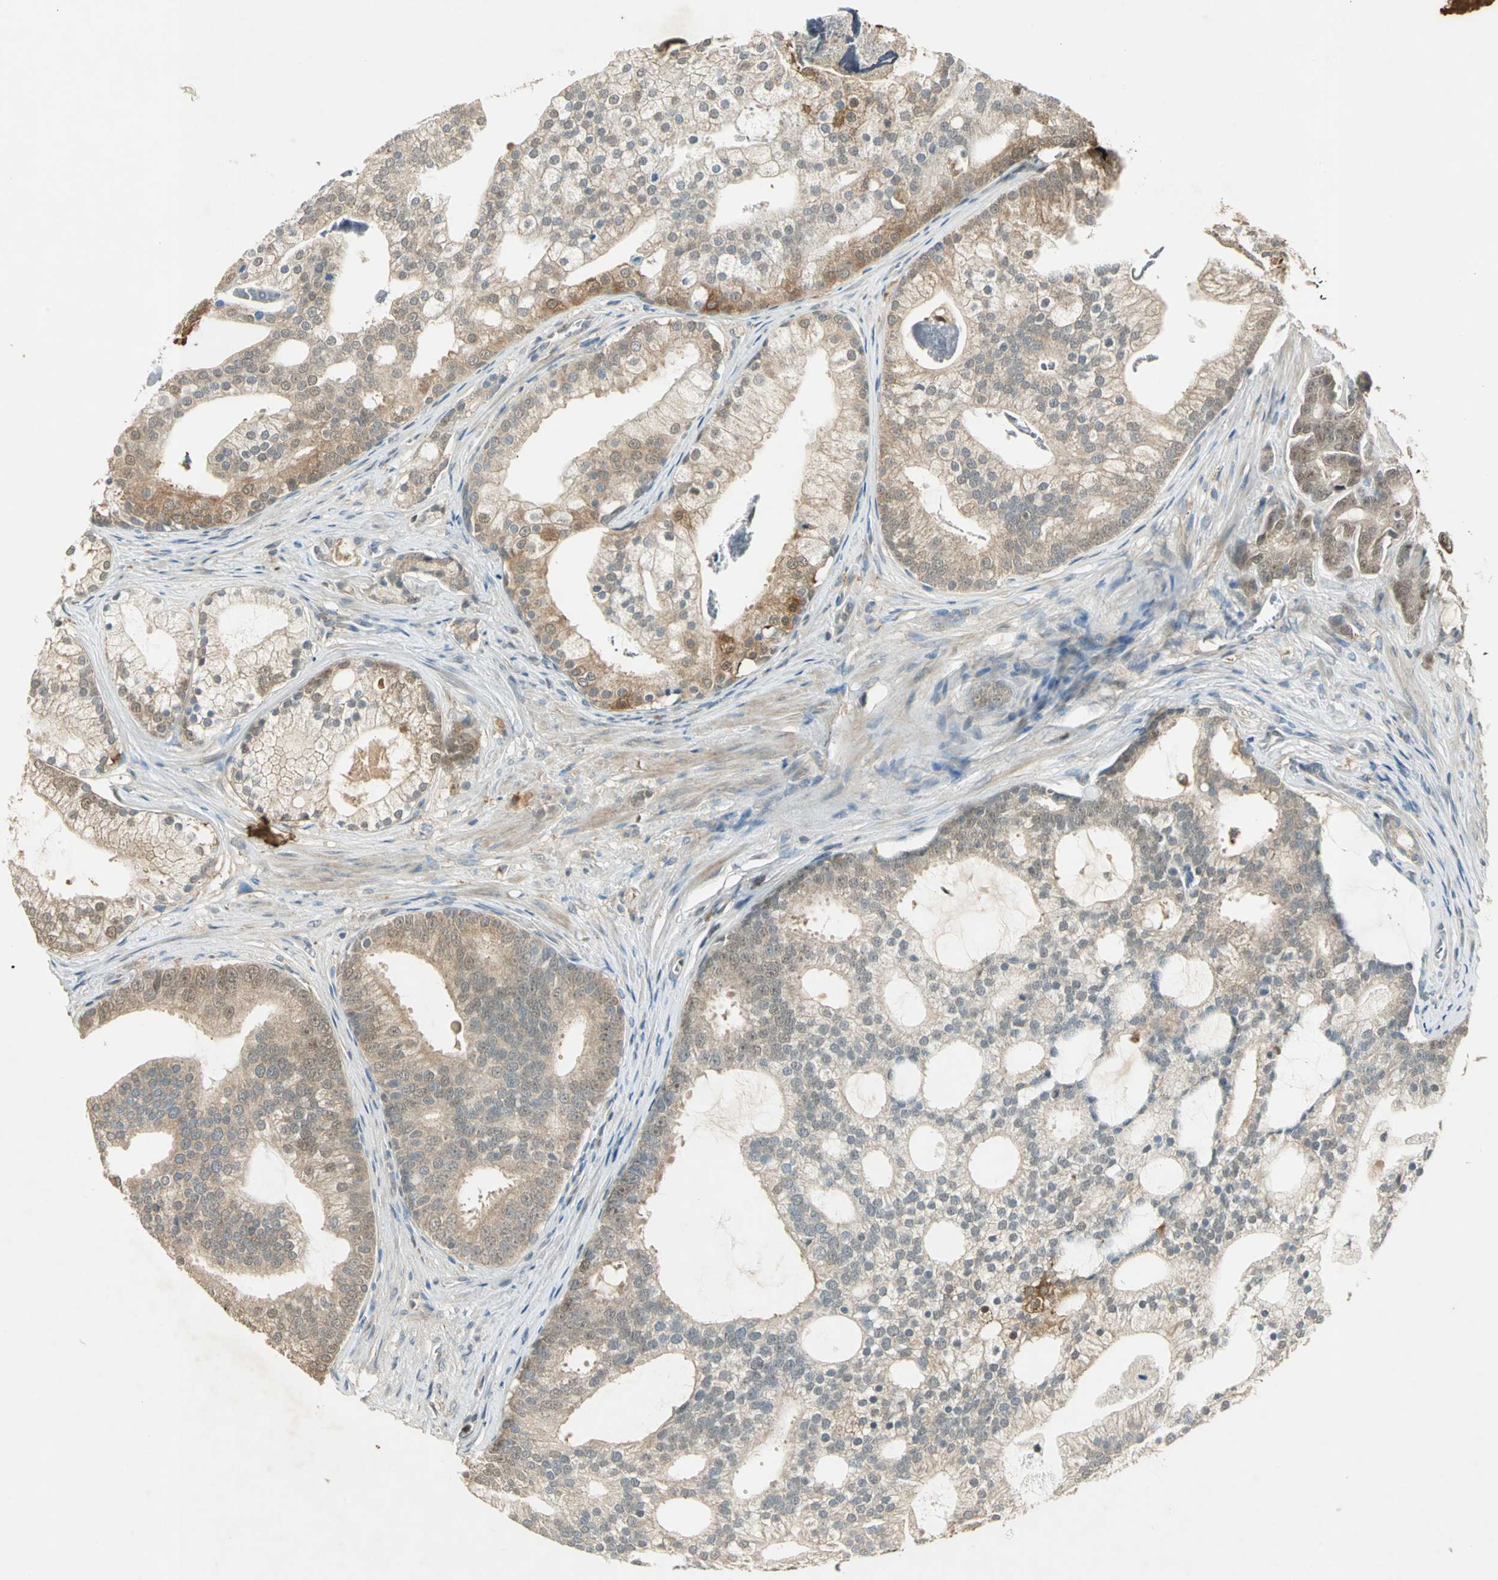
{"staining": {"intensity": "moderate", "quantity": "25%-75%", "location": "cytoplasmic/membranous"}, "tissue": "prostate cancer", "cell_type": "Tumor cells", "image_type": "cancer", "snomed": [{"axis": "morphology", "description": "Adenocarcinoma, Low grade"}, {"axis": "topography", "description": "Prostate"}], "caption": "Immunohistochemical staining of human prostate adenocarcinoma (low-grade) reveals moderate cytoplasmic/membranous protein staining in approximately 25%-75% of tumor cells. (DAB IHC with brightfield microscopy, high magnification).", "gene": "BIRC2", "patient": {"sex": "male", "age": 58}}